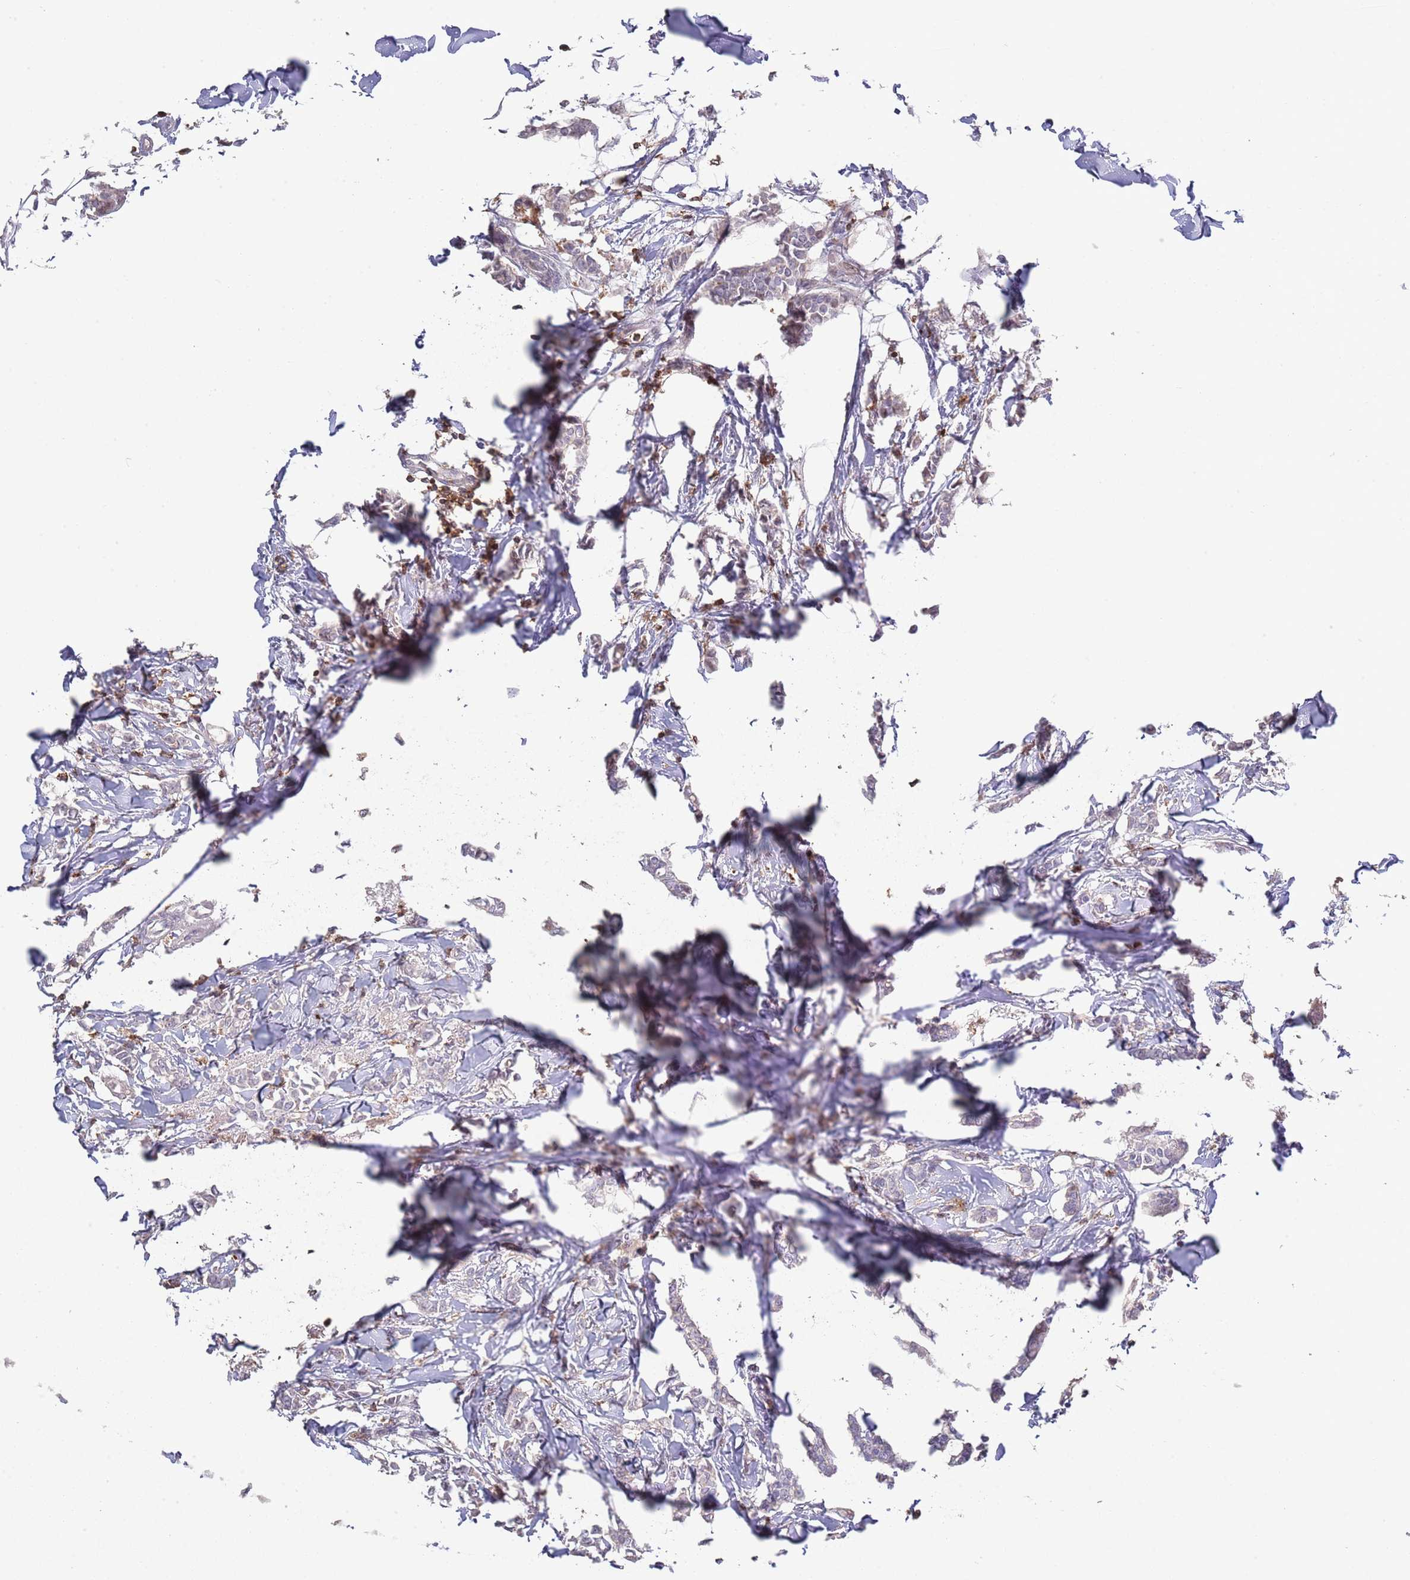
{"staining": {"intensity": "negative", "quantity": "none", "location": "none"}, "tissue": "breast cancer", "cell_type": "Tumor cells", "image_type": "cancer", "snomed": [{"axis": "morphology", "description": "Duct carcinoma"}, {"axis": "topography", "description": "Breast"}], "caption": "A high-resolution photomicrograph shows IHC staining of infiltrating ductal carcinoma (breast), which displays no significant staining in tumor cells. (DAB (3,3'-diaminobenzidine) immunohistochemistry (IHC) visualized using brightfield microscopy, high magnification).", "gene": "LPXN", "patient": {"sex": "female", "age": 41}}